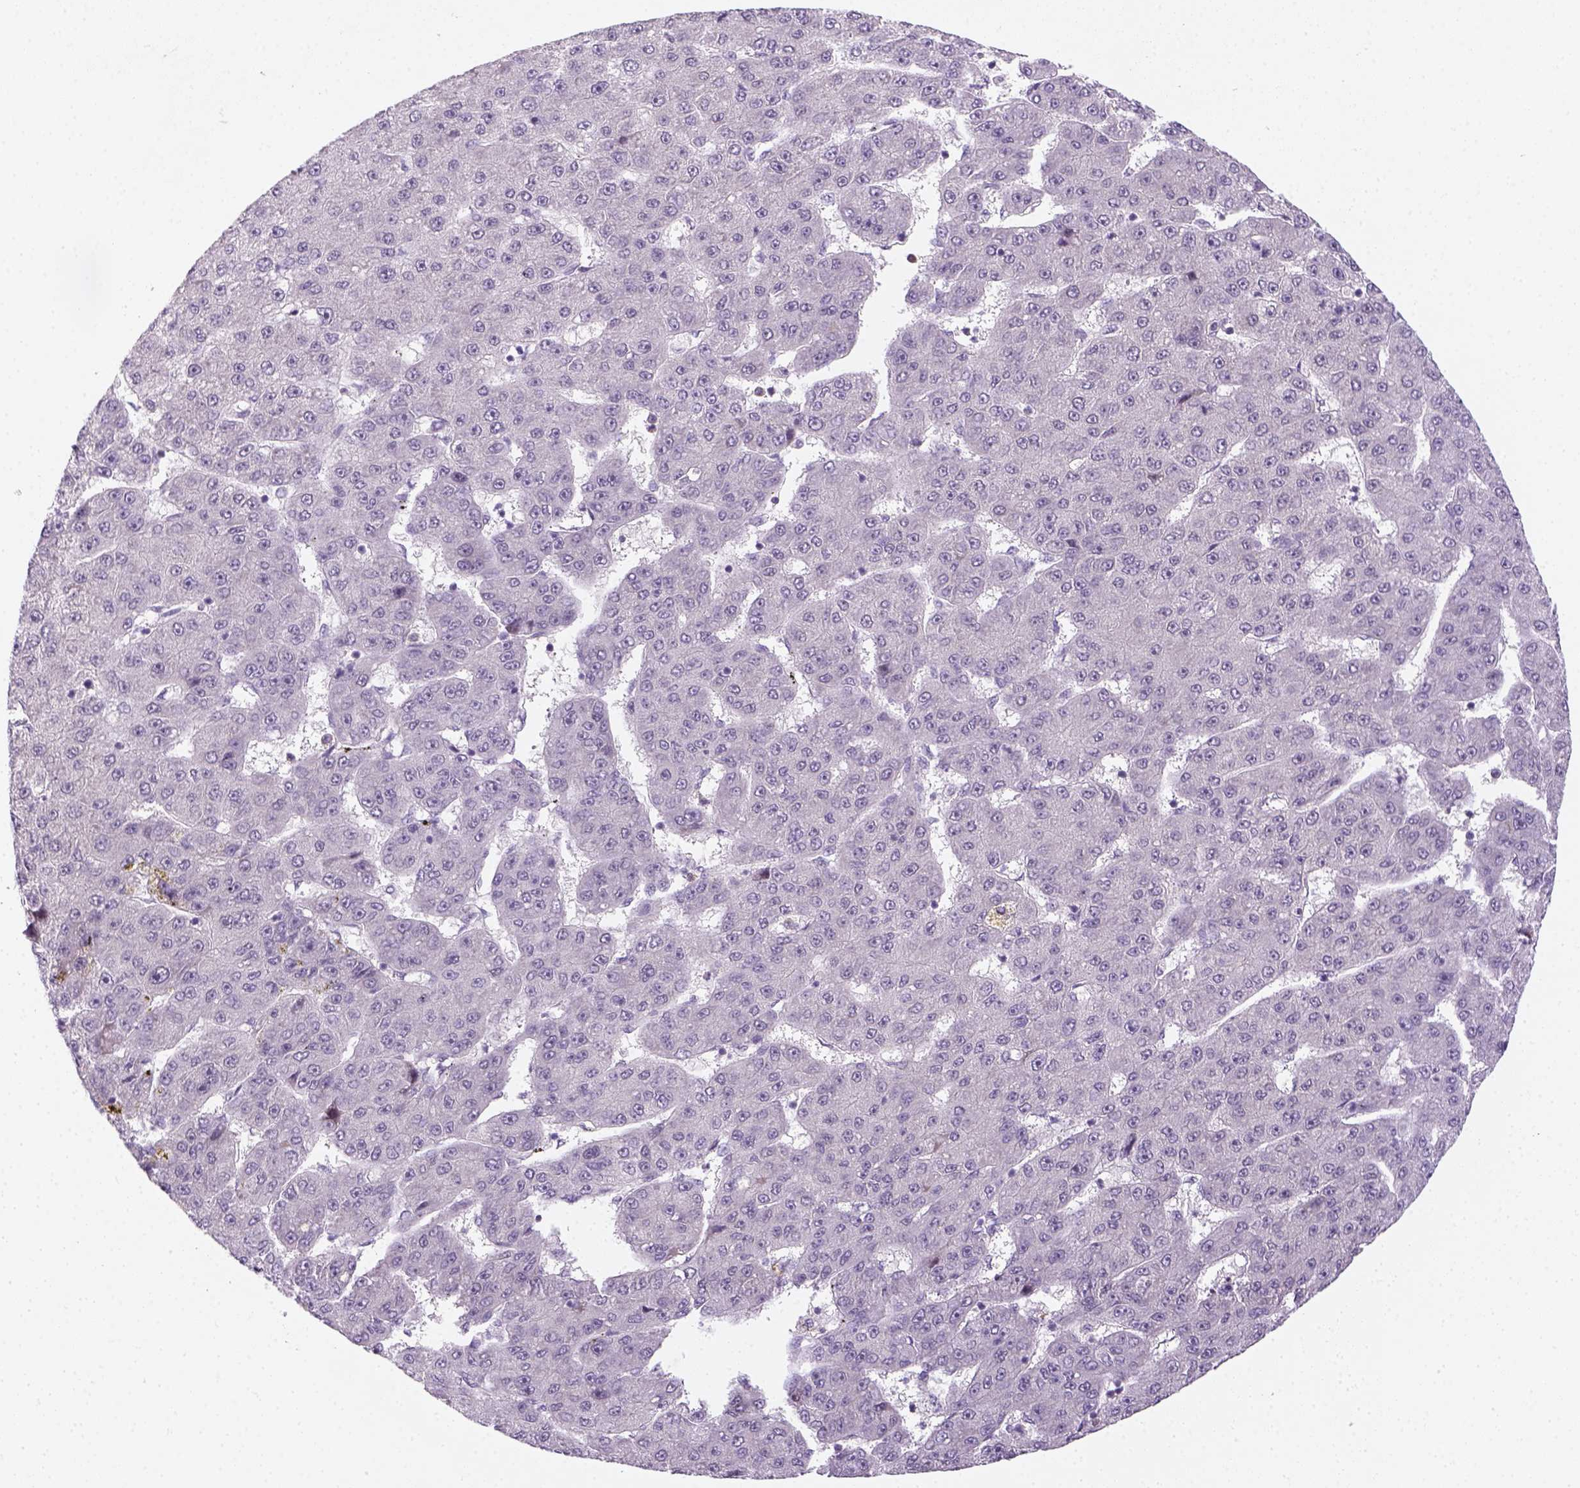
{"staining": {"intensity": "negative", "quantity": "none", "location": "none"}, "tissue": "liver cancer", "cell_type": "Tumor cells", "image_type": "cancer", "snomed": [{"axis": "morphology", "description": "Carcinoma, Hepatocellular, NOS"}, {"axis": "topography", "description": "Liver"}], "caption": "Human liver cancer (hepatocellular carcinoma) stained for a protein using IHC shows no expression in tumor cells.", "gene": "MAGEB3", "patient": {"sex": "male", "age": 67}}